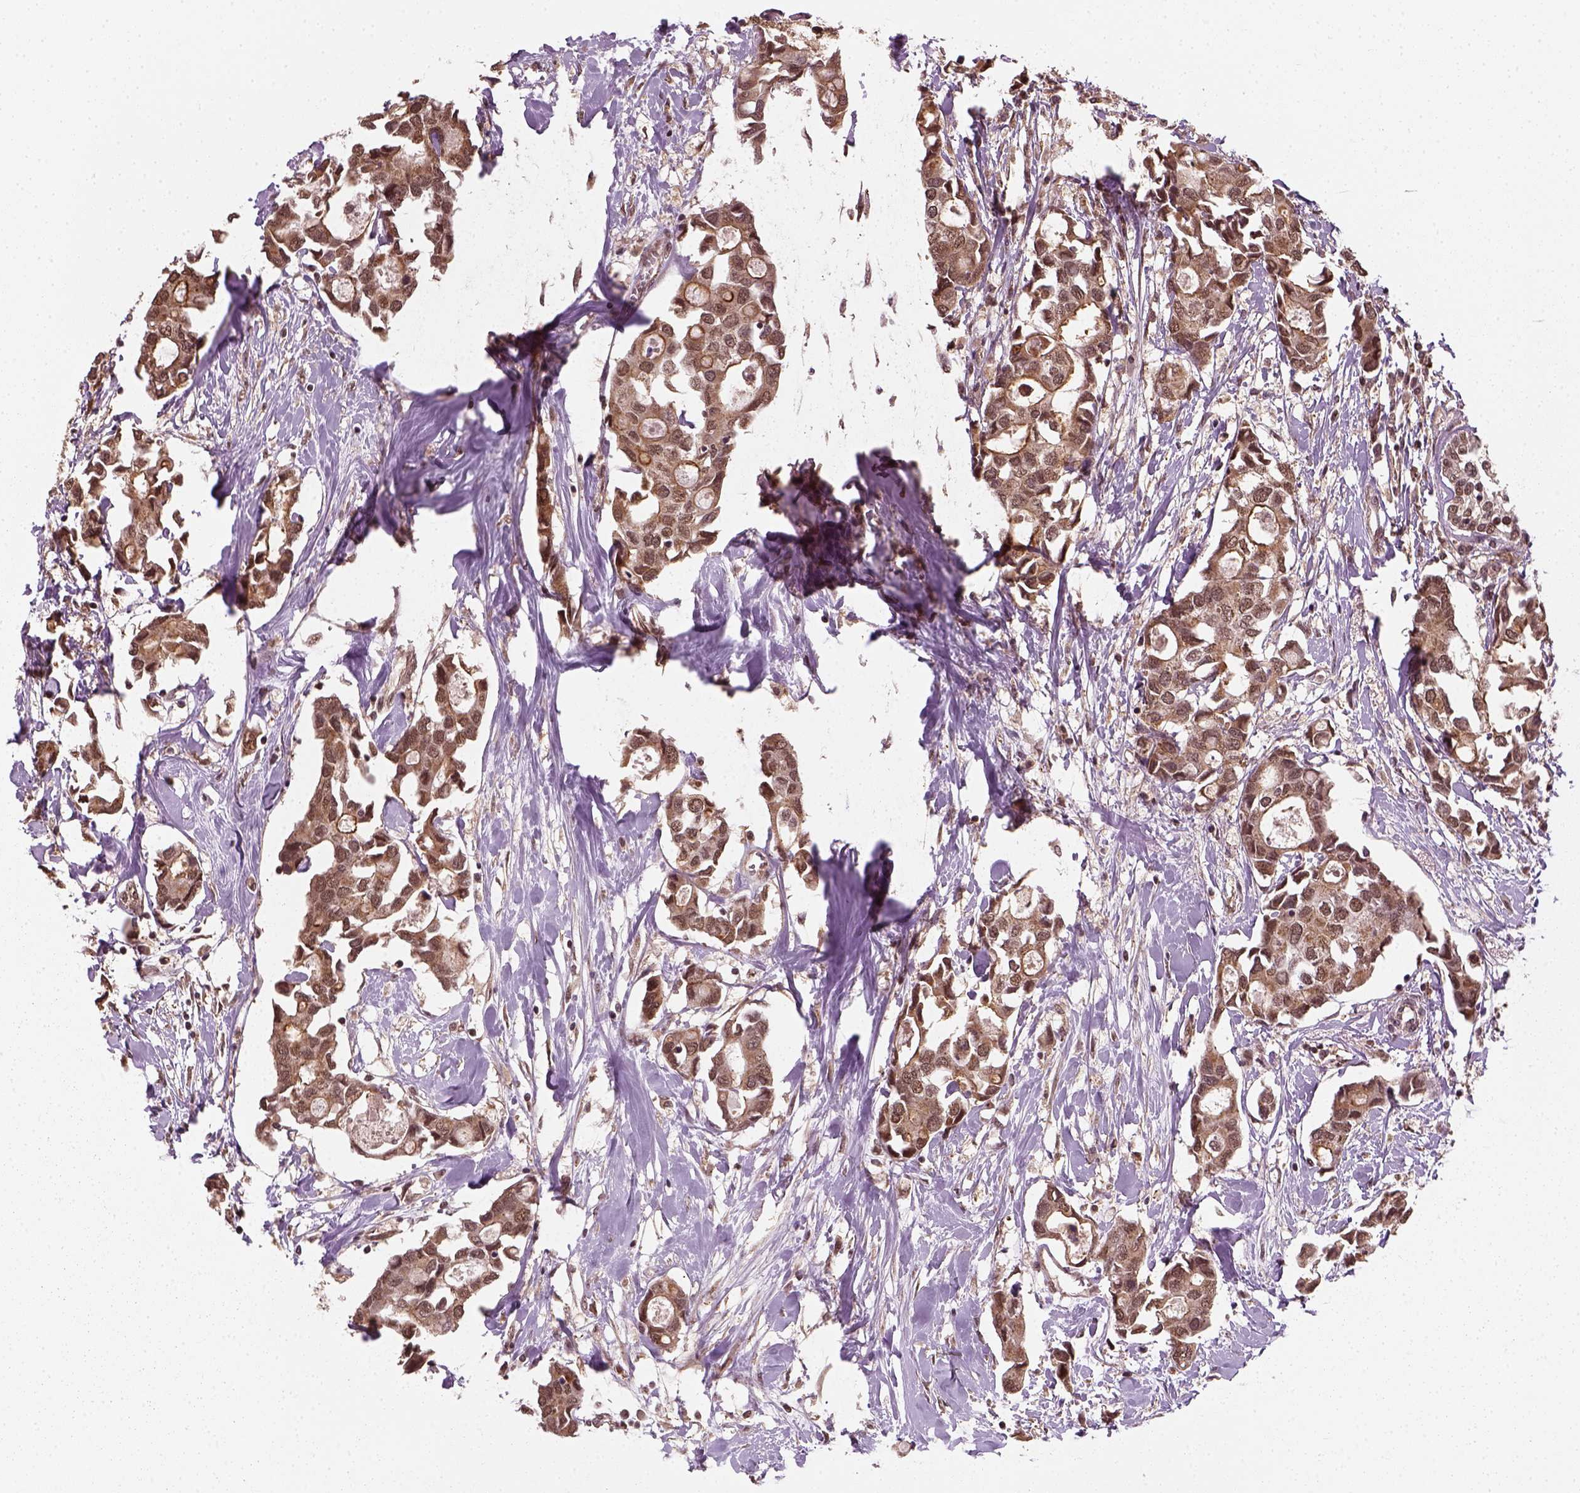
{"staining": {"intensity": "moderate", "quantity": ">75%", "location": "cytoplasmic/membranous,nuclear"}, "tissue": "breast cancer", "cell_type": "Tumor cells", "image_type": "cancer", "snomed": [{"axis": "morphology", "description": "Duct carcinoma"}, {"axis": "topography", "description": "Breast"}], "caption": "Moderate cytoplasmic/membranous and nuclear positivity is present in about >75% of tumor cells in breast cancer (infiltrating ductal carcinoma). (Brightfield microscopy of DAB IHC at high magnification).", "gene": "NUDT9", "patient": {"sex": "female", "age": 83}}